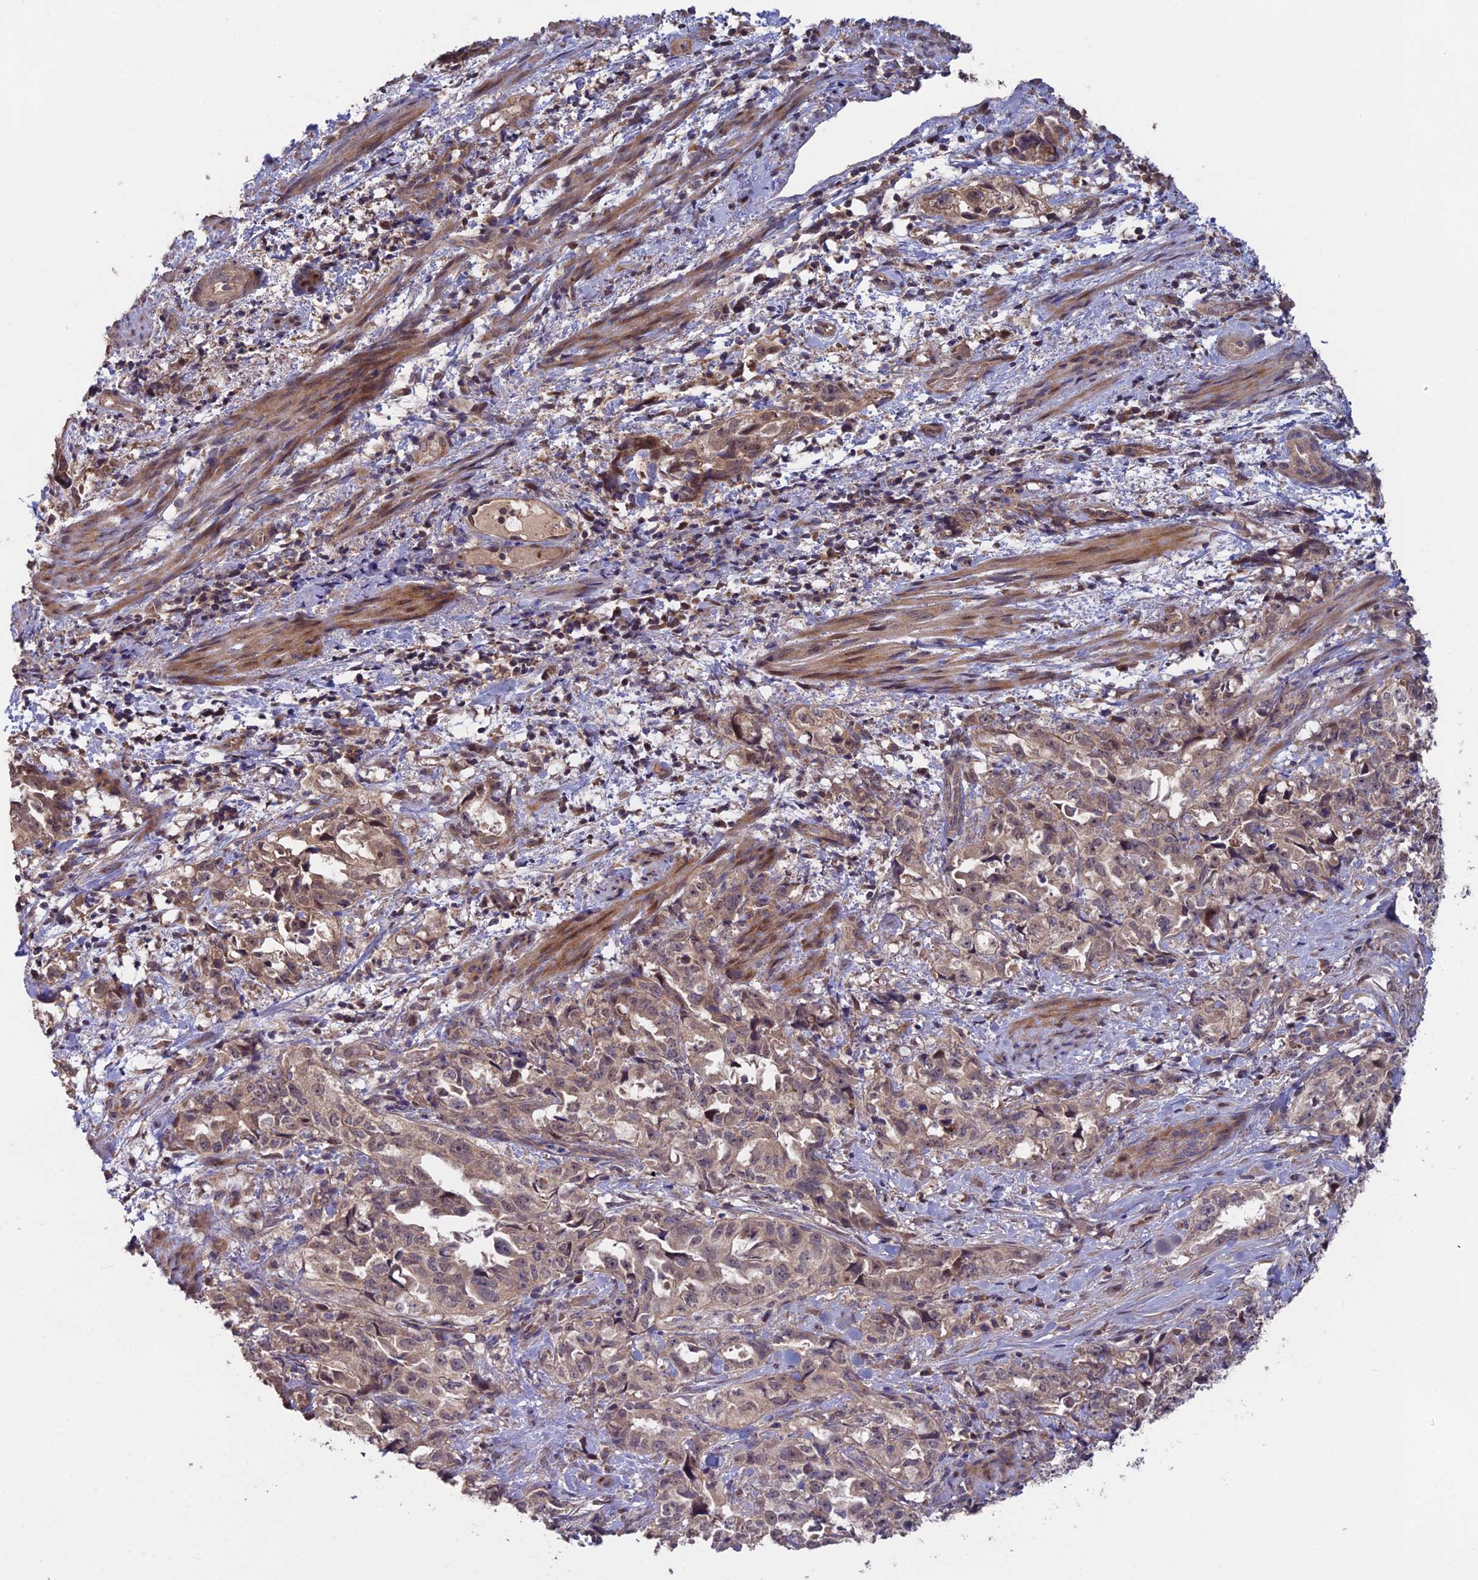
{"staining": {"intensity": "weak", "quantity": ">75%", "location": "cytoplasmic/membranous"}, "tissue": "endometrial cancer", "cell_type": "Tumor cells", "image_type": "cancer", "snomed": [{"axis": "morphology", "description": "Adenocarcinoma, NOS"}, {"axis": "topography", "description": "Endometrium"}], "caption": "Weak cytoplasmic/membranous positivity is identified in approximately >75% of tumor cells in endometrial cancer (adenocarcinoma).", "gene": "SHISA5", "patient": {"sex": "female", "age": 65}}